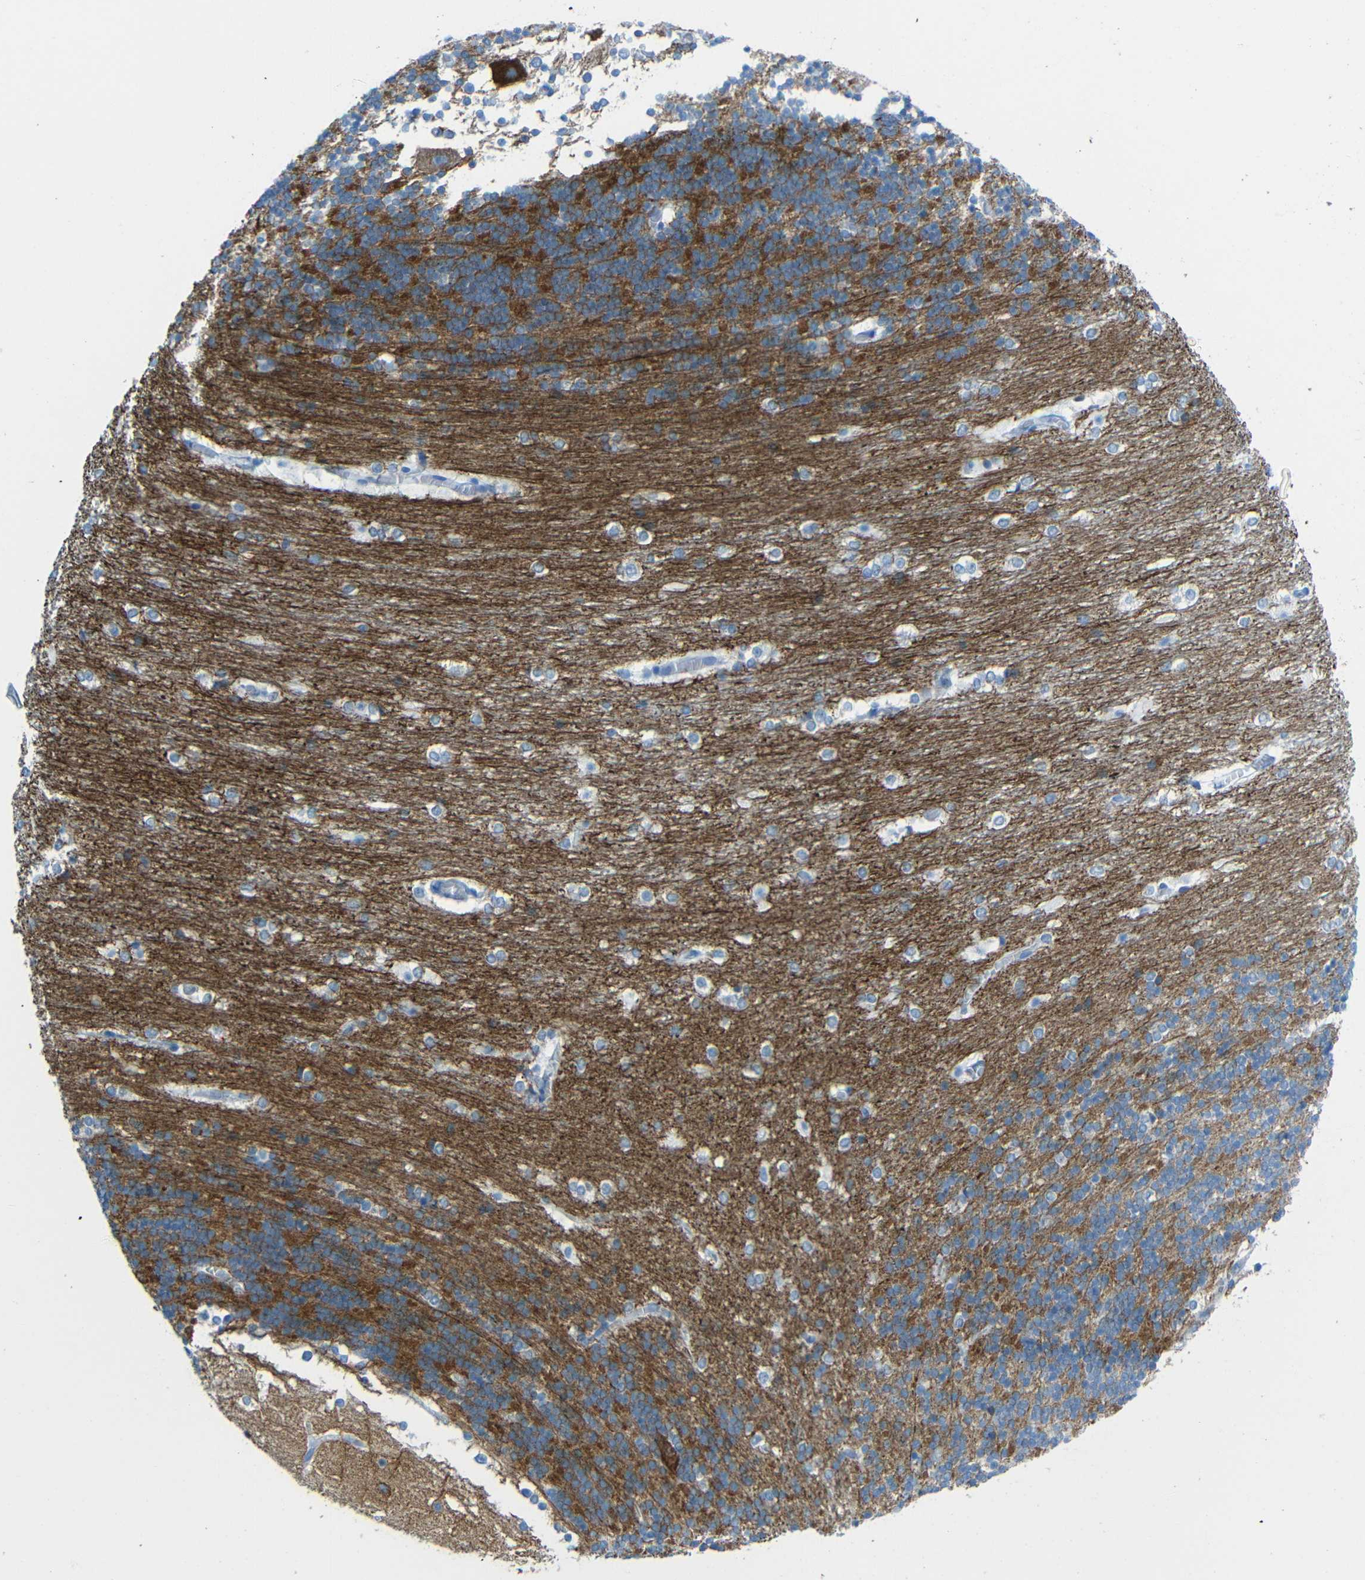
{"staining": {"intensity": "moderate", "quantity": "25%-75%", "location": "cytoplasmic/membranous"}, "tissue": "cerebellum", "cell_type": "Cells in granular layer", "image_type": "normal", "snomed": [{"axis": "morphology", "description": "Normal tissue, NOS"}, {"axis": "topography", "description": "Cerebellum"}], "caption": "A photomicrograph of cerebellum stained for a protein displays moderate cytoplasmic/membranous brown staining in cells in granular layer.", "gene": "TUBB4B", "patient": {"sex": "female", "age": 19}}